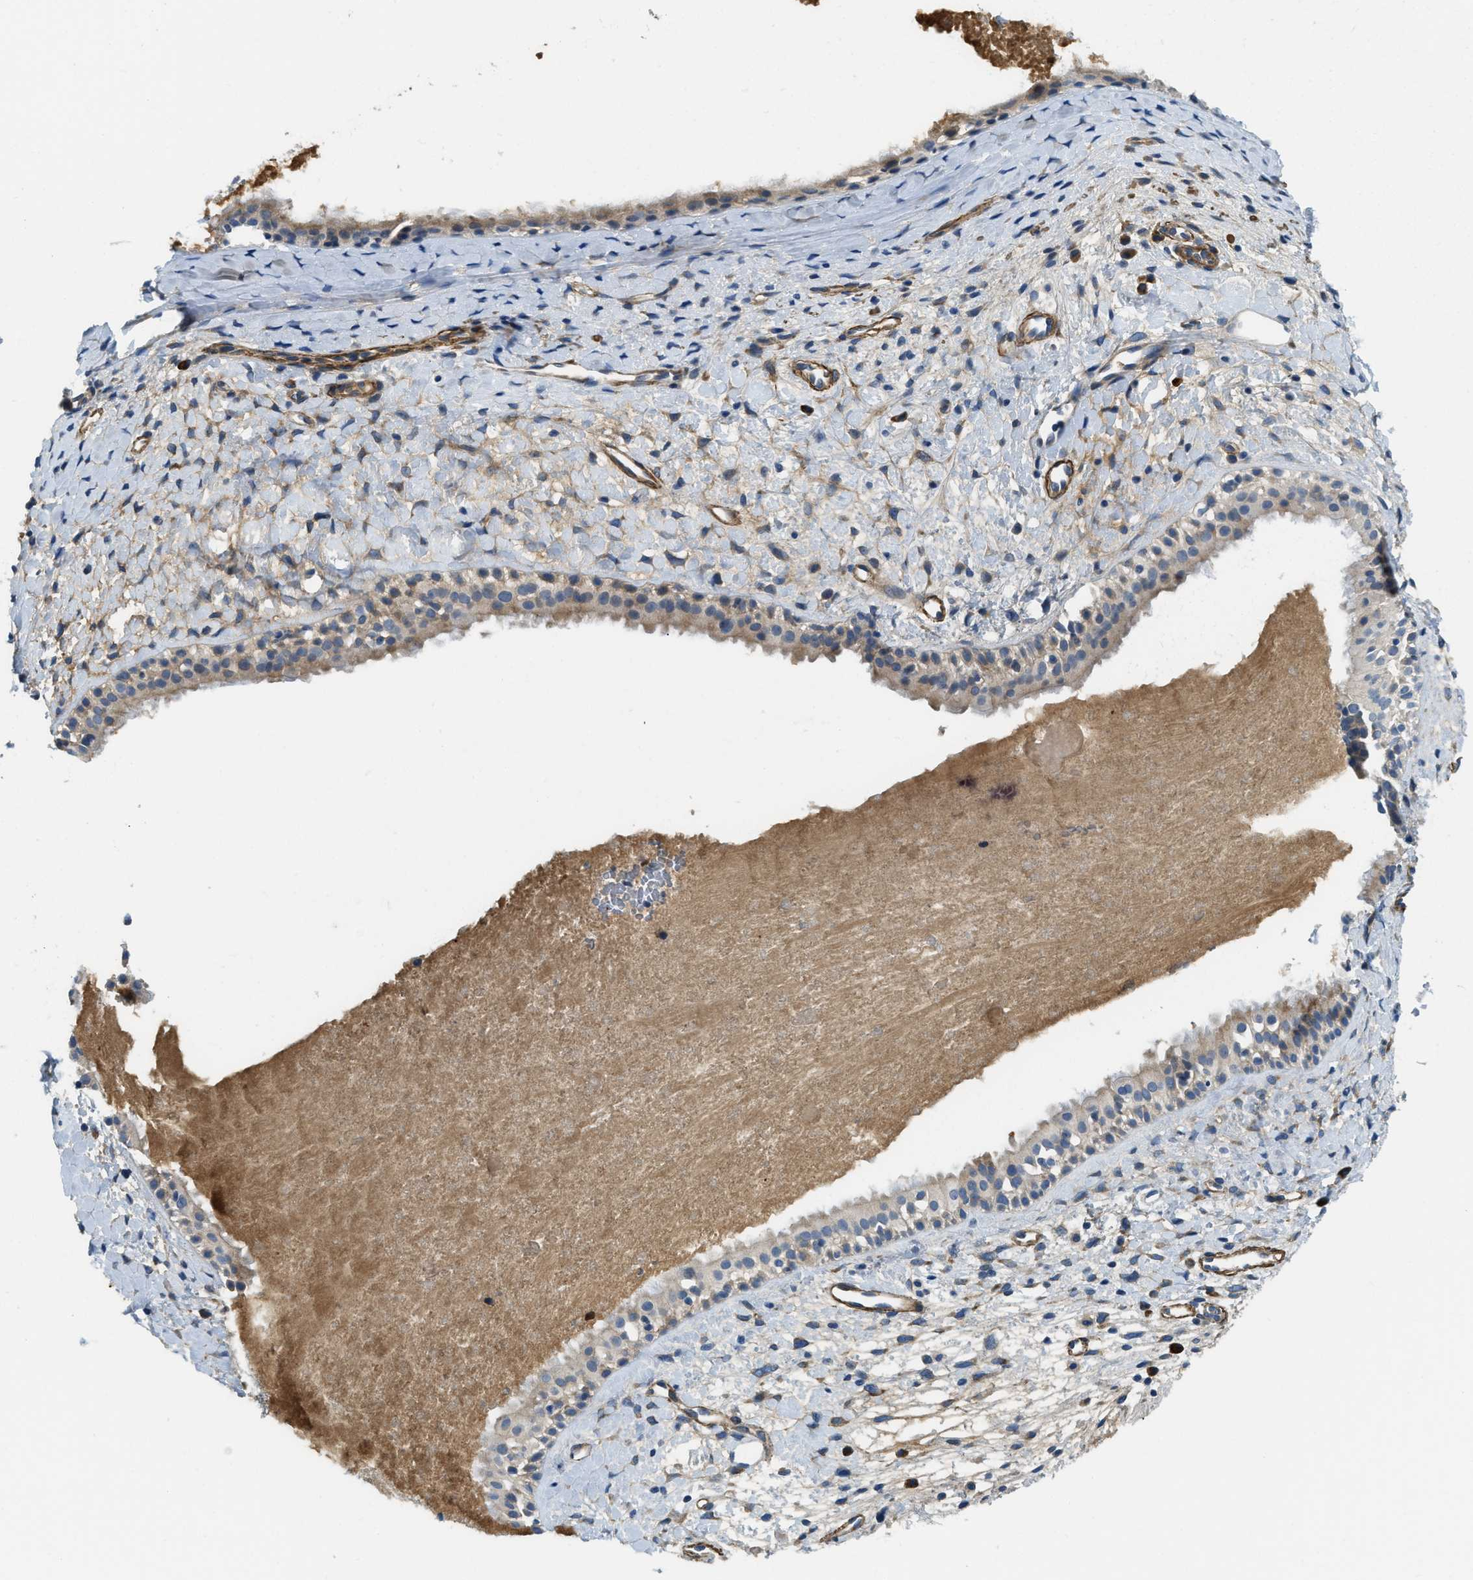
{"staining": {"intensity": "moderate", "quantity": "25%-75%", "location": "cytoplasmic/membranous"}, "tissue": "nasopharynx", "cell_type": "Respiratory epithelial cells", "image_type": "normal", "snomed": [{"axis": "morphology", "description": "Normal tissue, NOS"}, {"axis": "topography", "description": "Nasopharynx"}], "caption": "High-magnification brightfield microscopy of benign nasopharynx stained with DAB (brown) and counterstained with hematoxylin (blue). respiratory epithelial cells exhibit moderate cytoplasmic/membranous expression is identified in about25%-75% of cells. (IHC, brightfield microscopy, high magnification).", "gene": "BMPR1A", "patient": {"sex": "male", "age": 22}}